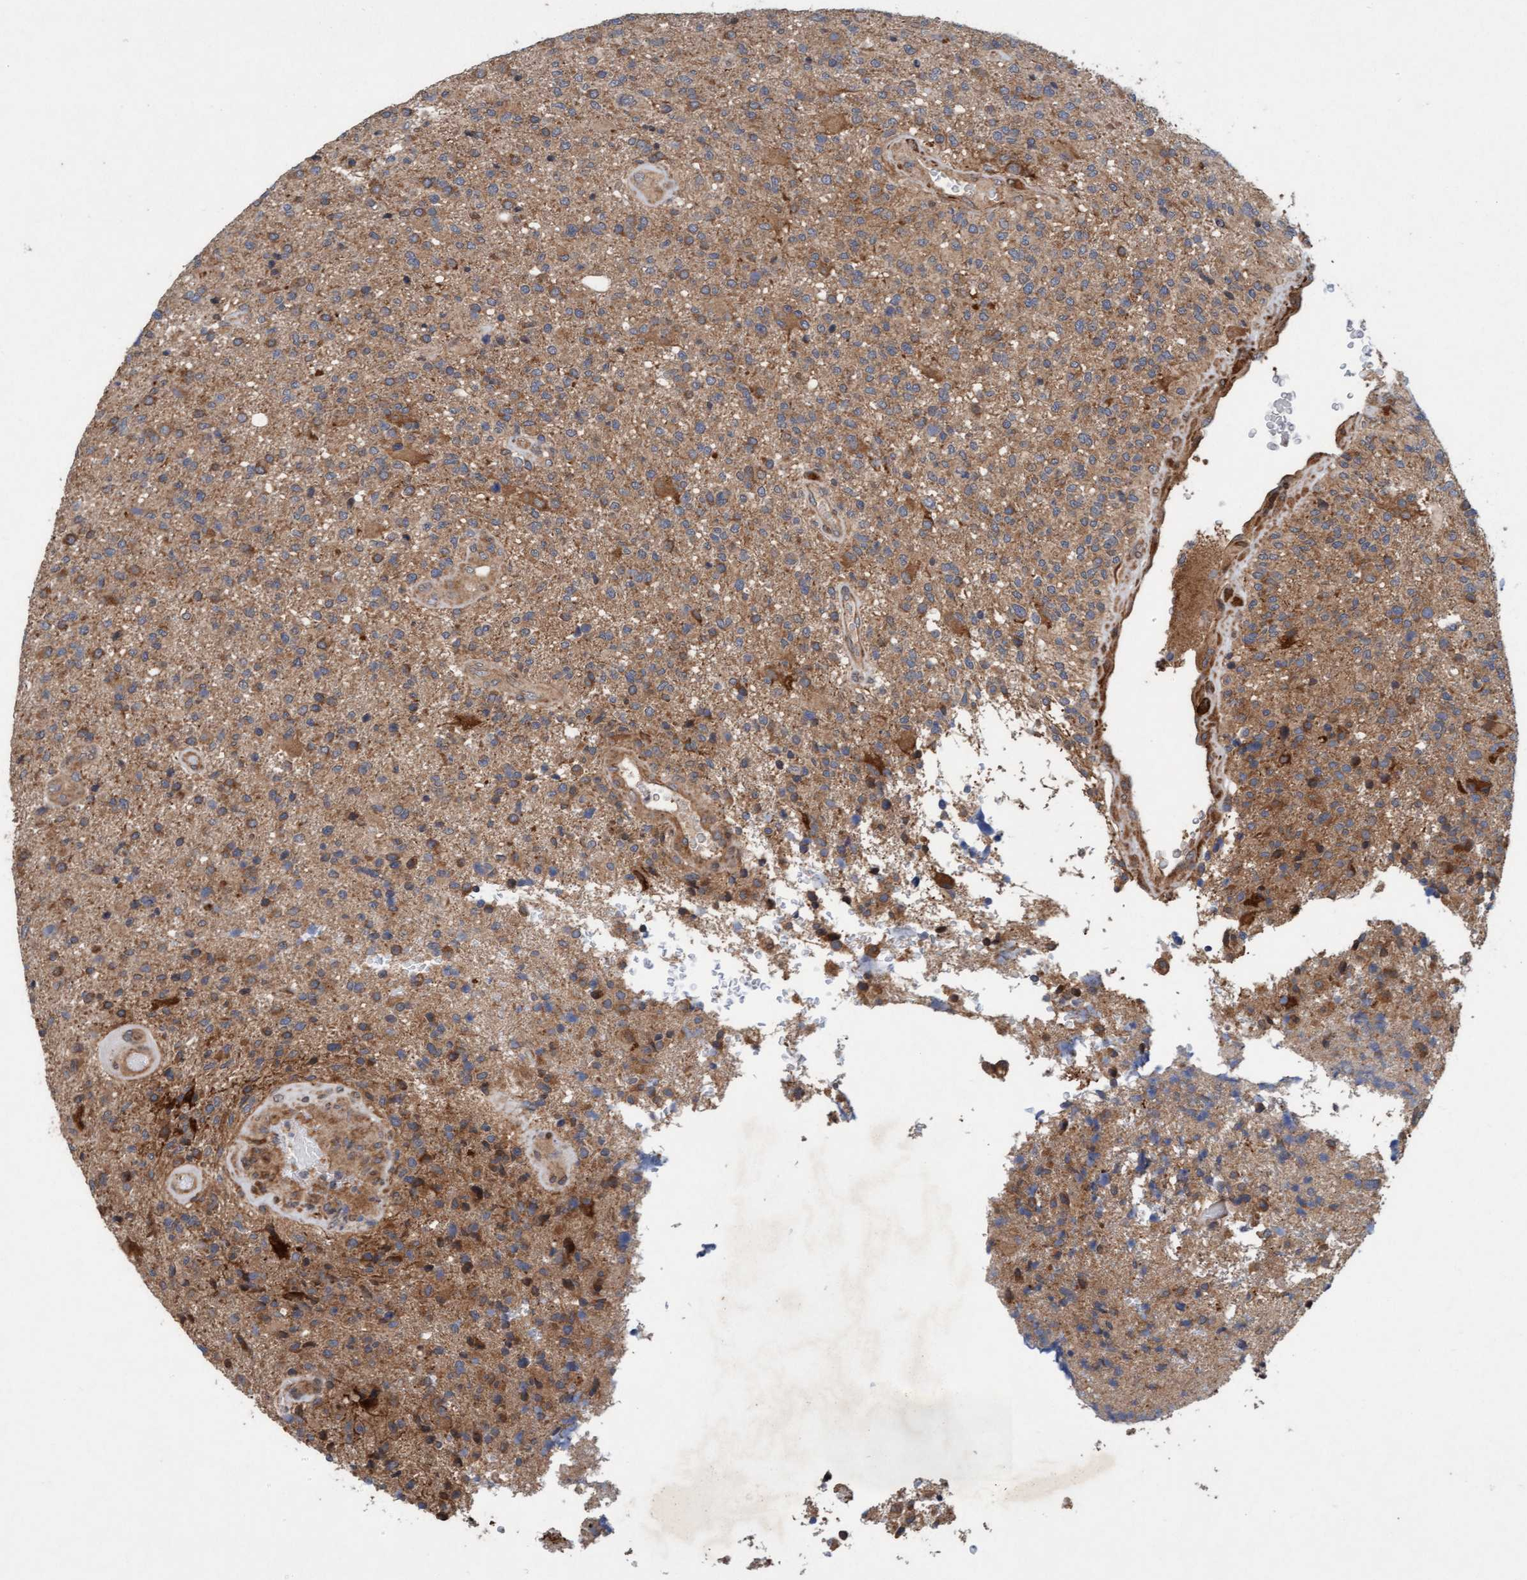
{"staining": {"intensity": "weak", "quantity": "25%-75%", "location": "cytoplasmic/membranous"}, "tissue": "glioma", "cell_type": "Tumor cells", "image_type": "cancer", "snomed": [{"axis": "morphology", "description": "Glioma, malignant, High grade"}, {"axis": "topography", "description": "Brain"}], "caption": "High-magnification brightfield microscopy of malignant high-grade glioma stained with DAB (3,3'-diaminobenzidine) (brown) and counterstained with hematoxylin (blue). tumor cells exhibit weak cytoplasmic/membranous positivity is present in approximately25%-75% of cells. Nuclei are stained in blue.", "gene": "MLXIP", "patient": {"sex": "male", "age": 72}}